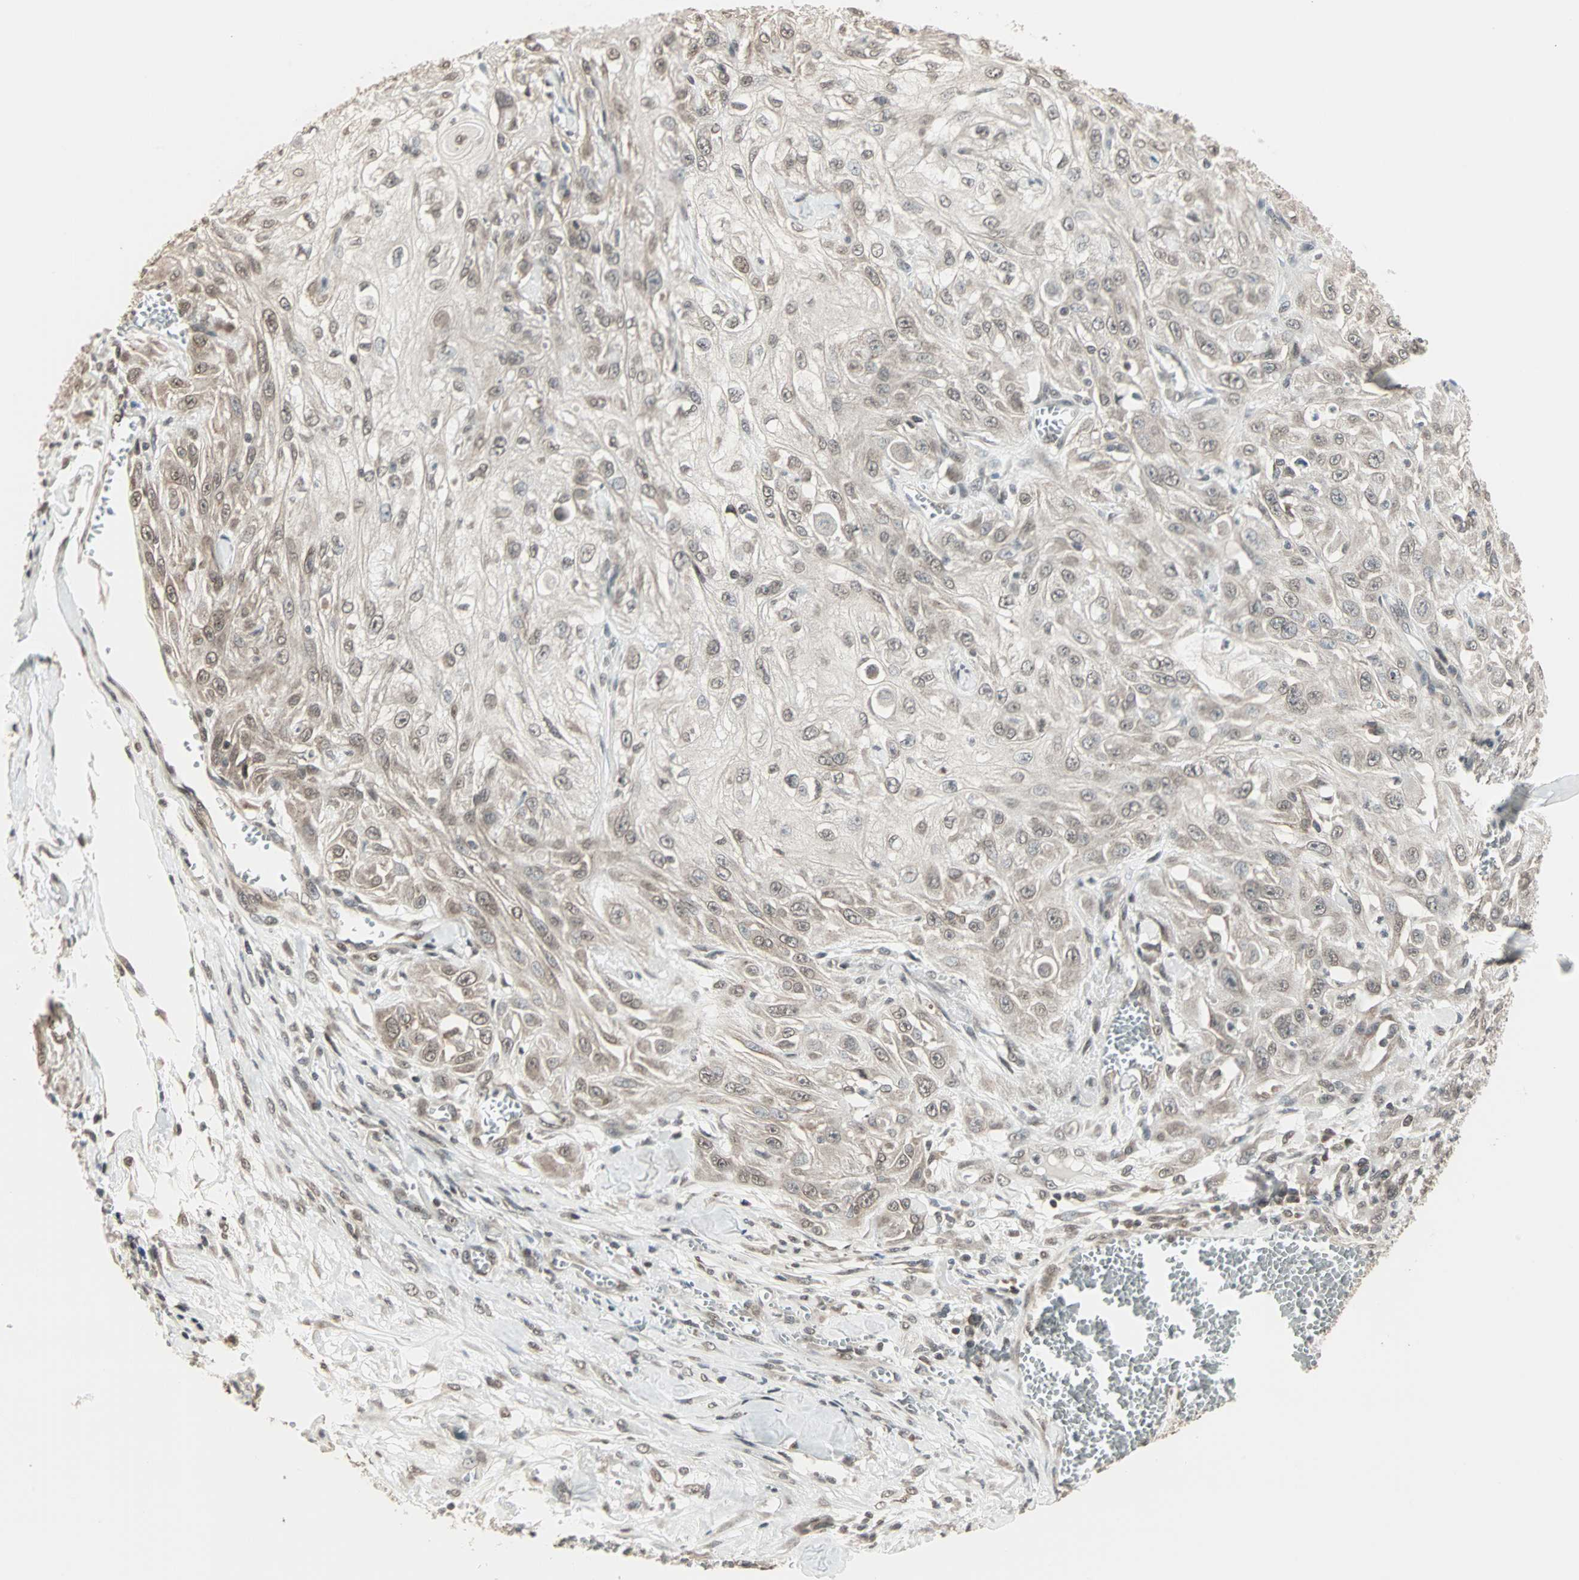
{"staining": {"intensity": "weak", "quantity": "25%-75%", "location": "cytoplasmic/membranous"}, "tissue": "skin cancer", "cell_type": "Tumor cells", "image_type": "cancer", "snomed": [{"axis": "morphology", "description": "Squamous cell carcinoma, NOS"}, {"axis": "morphology", "description": "Squamous cell carcinoma, metastatic, NOS"}, {"axis": "topography", "description": "Skin"}, {"axis": "topography", "description": "Lymph node"}], "caption": "Tumor cells show low levels of weak cytoplasmic/membranous expression in approximately 25%-75% of cells in skin cancer (squamous cell carcinoma).", "gene": "CBLC", "patient": {"sex": "male", "age": 75}}